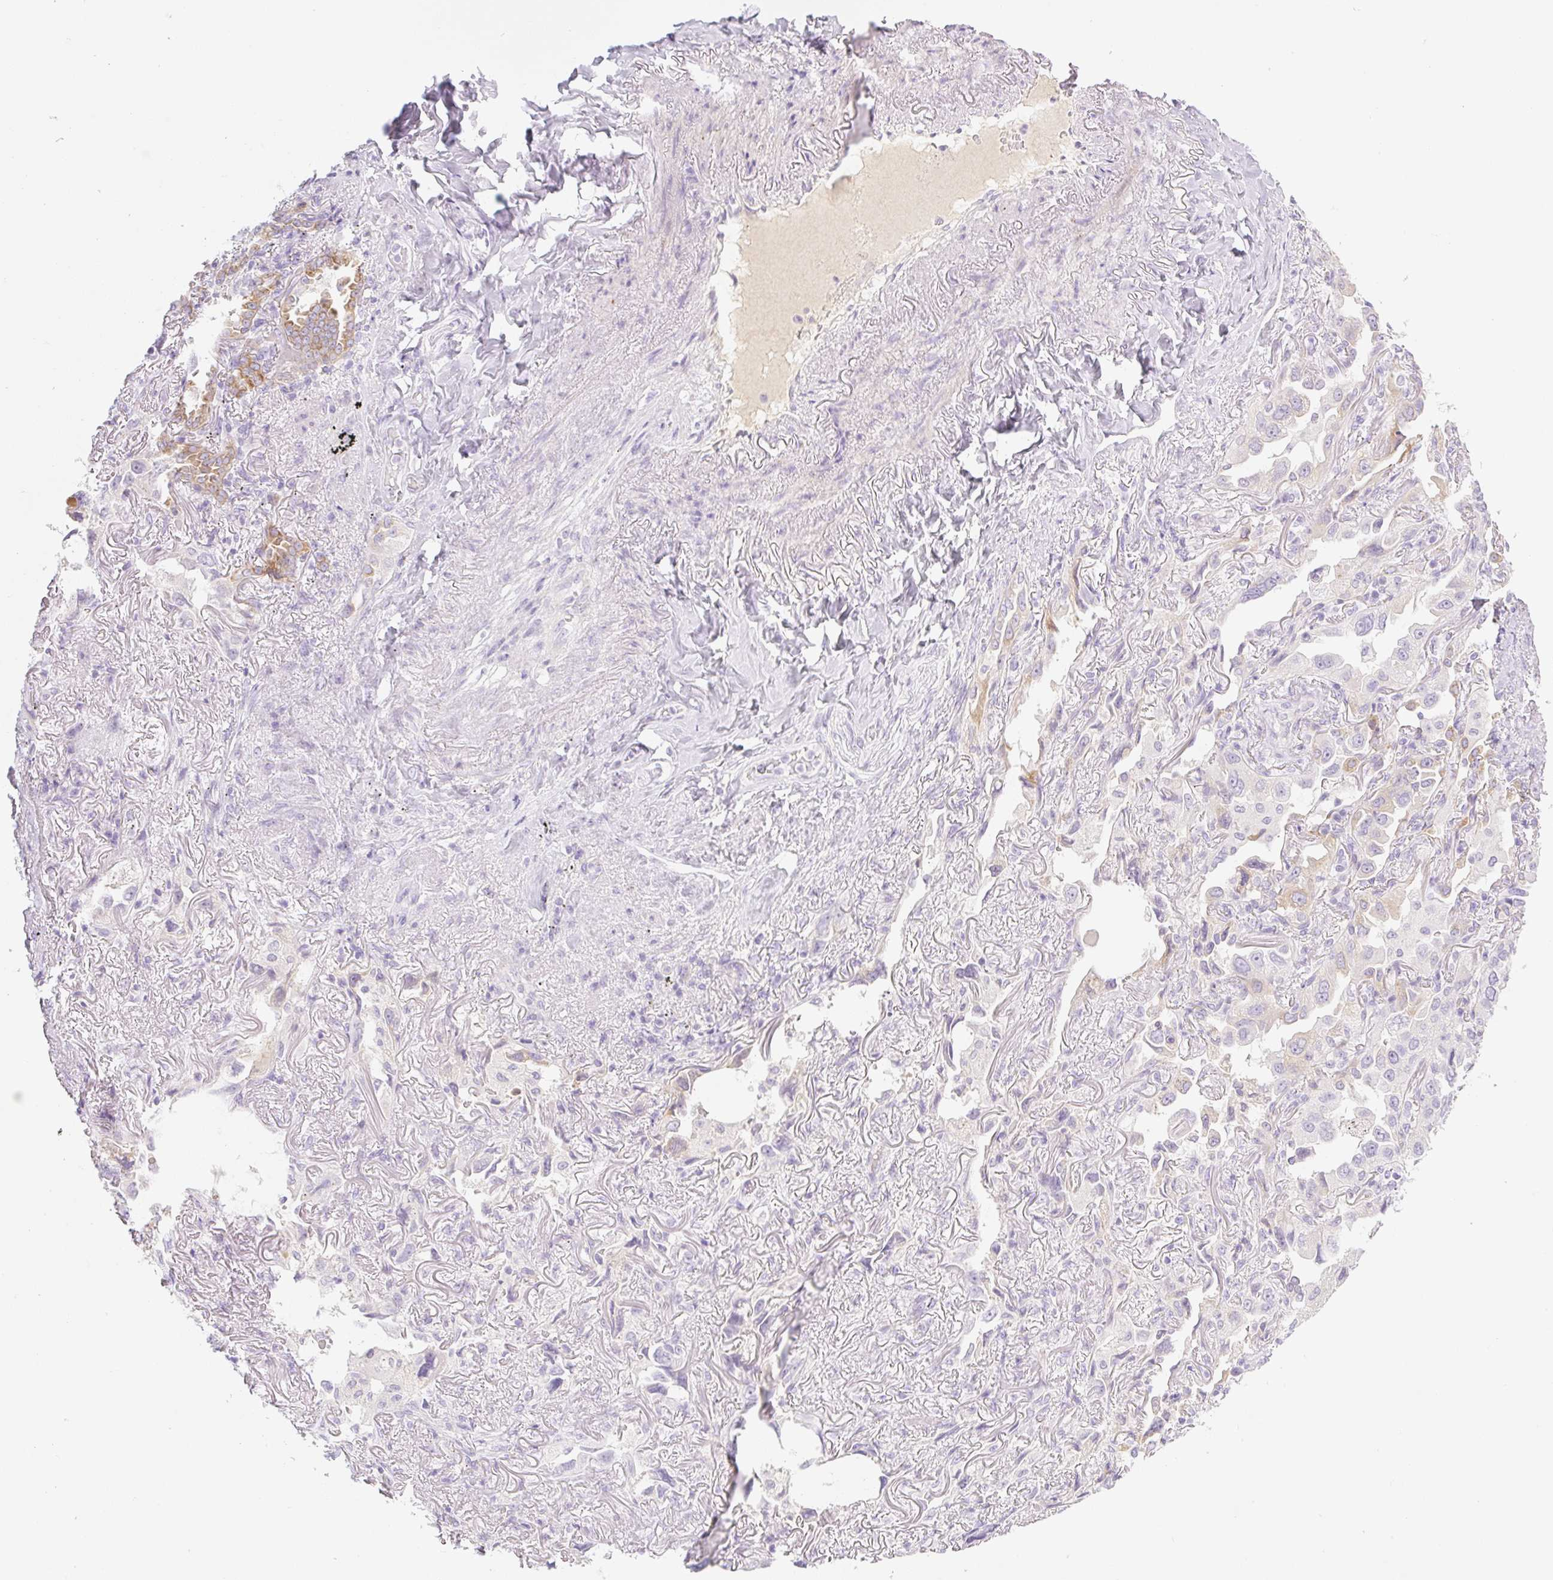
{"staining": {"intensity": "negative", "quantity": "none", "location": "none"}, "tissue": "lung cancer", "cell_type": "Tumor cells", "image_type": "cancer", "snomed": [{"axis": "morphology", "description": "Adenocarcinoma, NOS"}, {"axis": "topography", "description": "Lung"}], "caption": "This is a histopathology image of immunohistochemistry staining of lung adenocarcinoma, which shows no positivity in tumor cells.", "gene": "MIA2", "patient": {"sex": "female", "age": 69}}